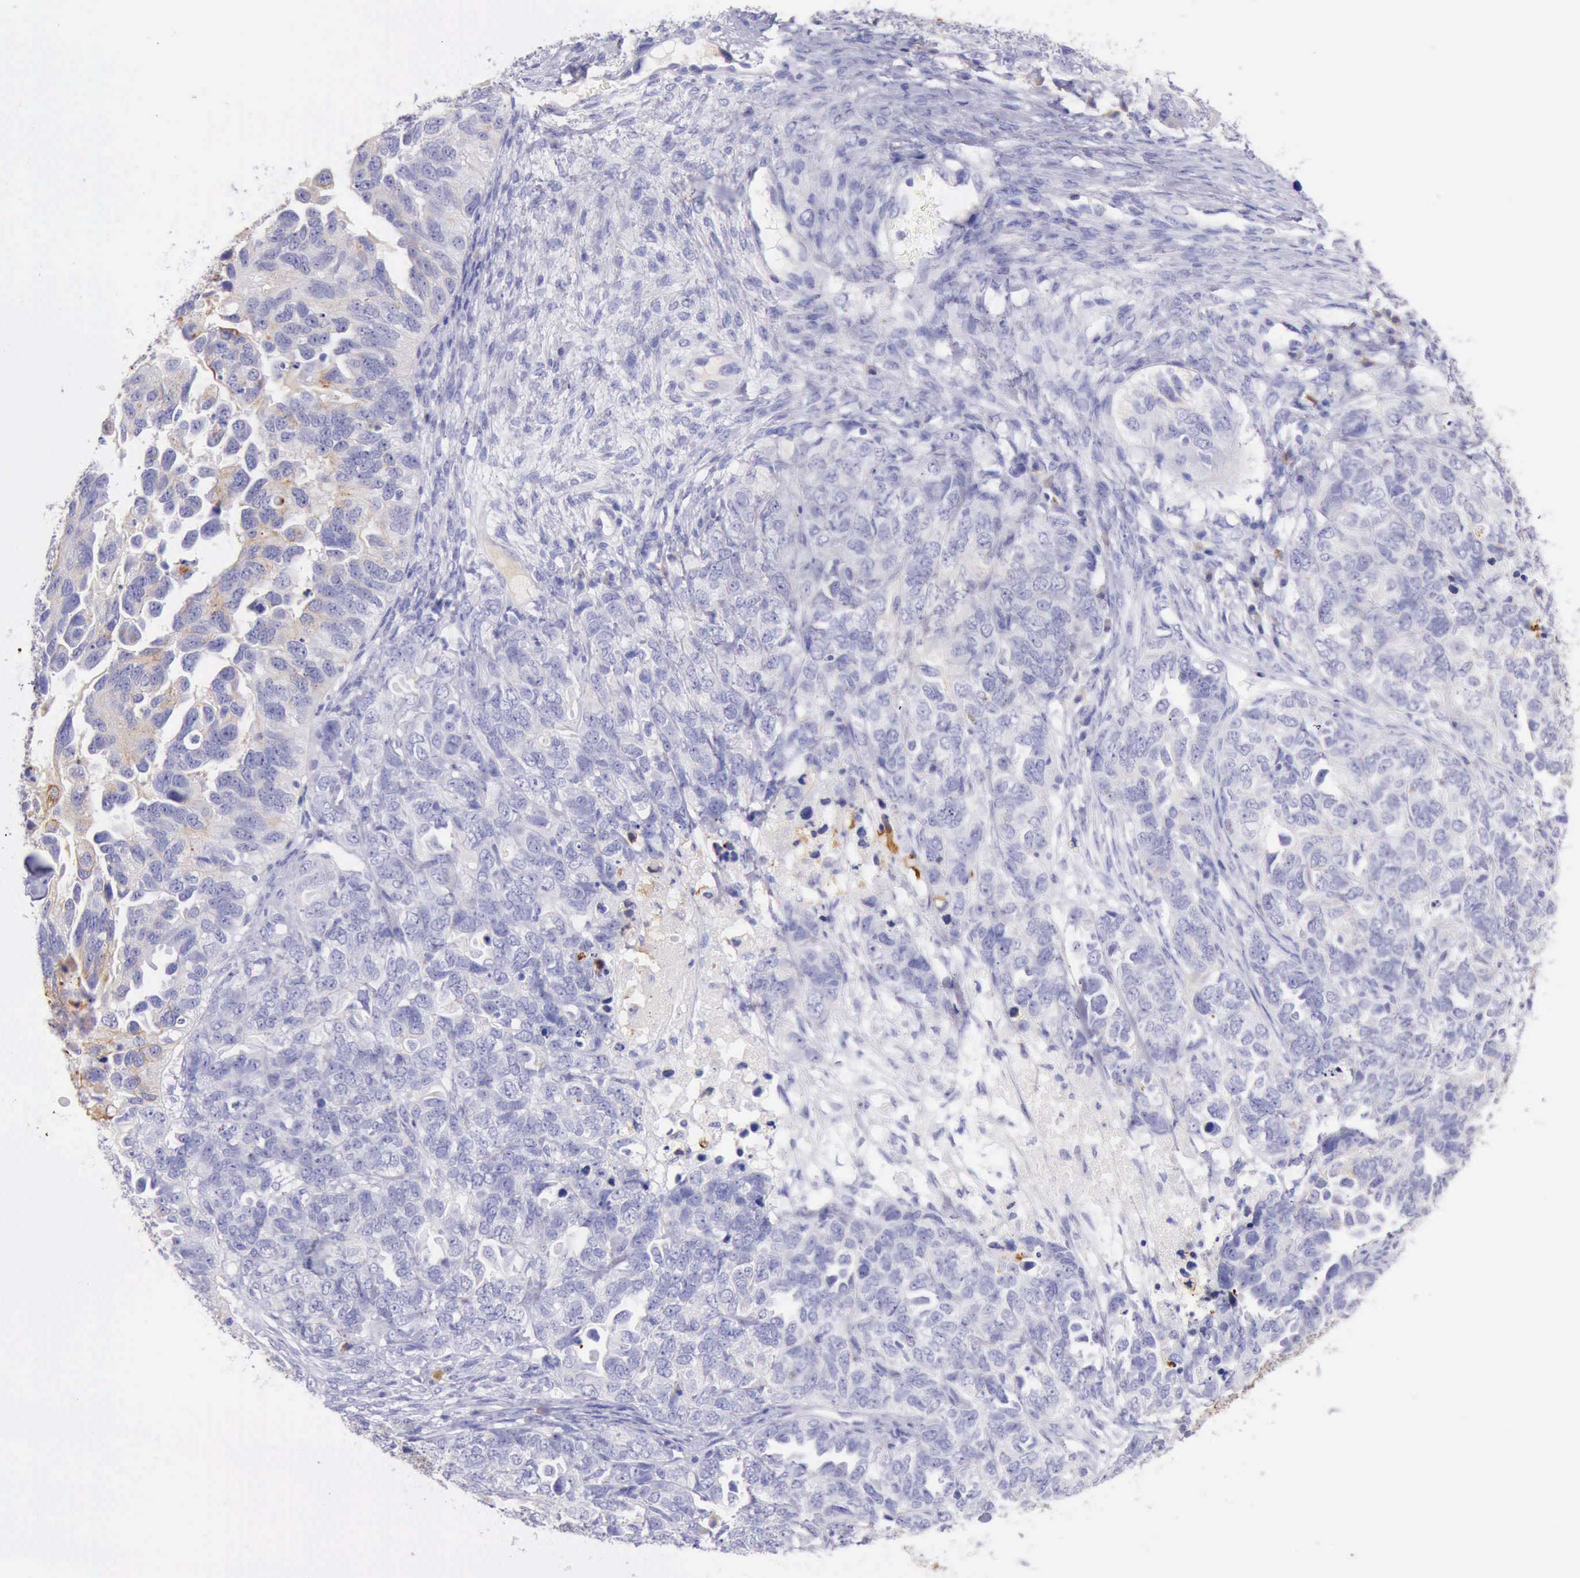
{"staining": {"intensity": "weak", "quantity": "<25%", "location": "cytoplasmic/membranous"}, "tissue": "ovarian cancer", "cell_type": "Tumor cells", "image_type": "cancer", "snomed": [{"axis": "morphology", "description": "Cystadenocarcinoma, serous, NOS"}, {"axis": "topography", "description": "Ovary"}], "caption": "Immunohistochemical staining of ovarian cancer exhibits no significant expression in tumor cells. (Immunohistochemistry (ihc), brightfield microscopy, high magnification).", "gene": "KRT8", "patient": {"sex": "female", "age": 82}}